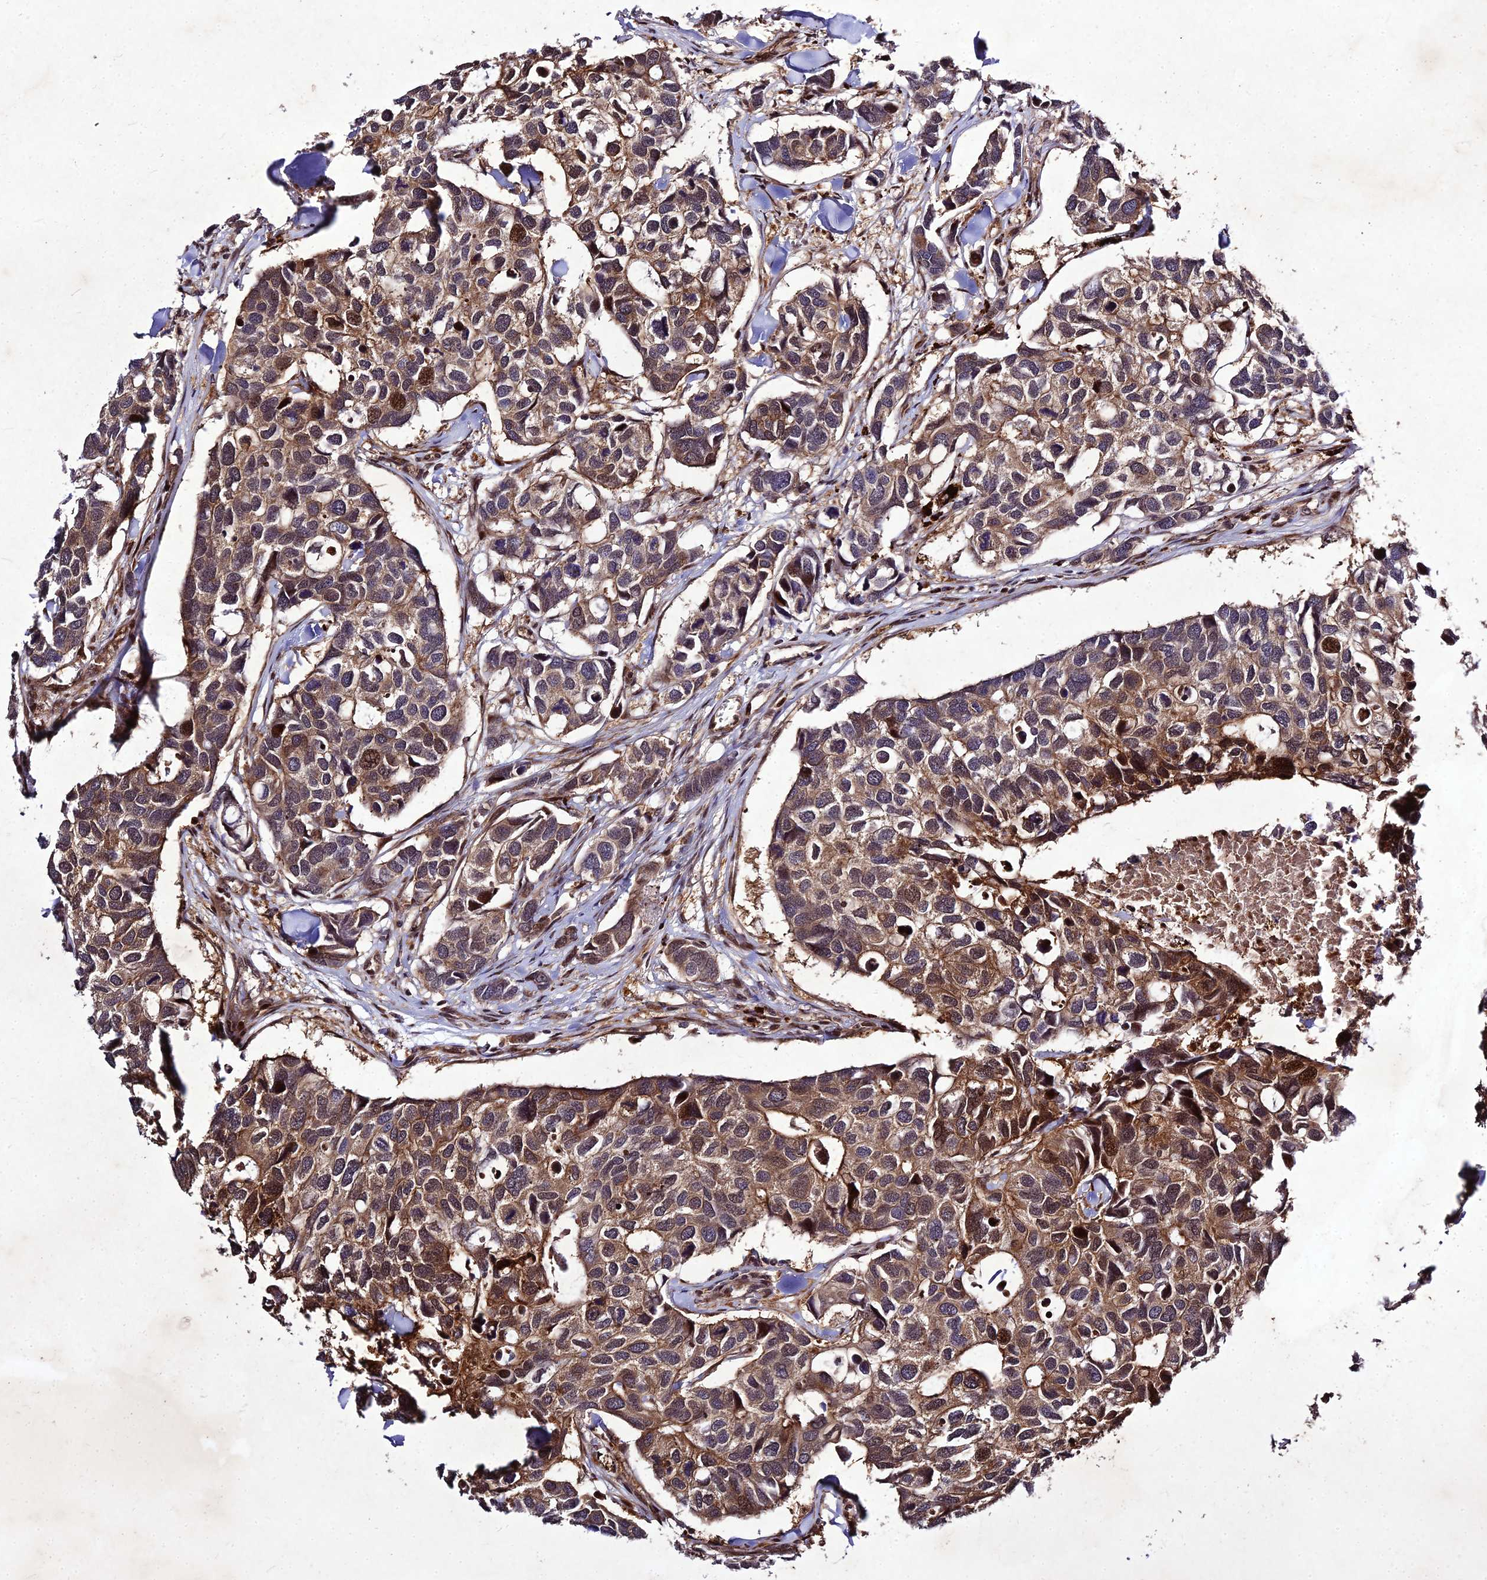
{"staining": {"intensity": "moderate", "quantity": ">75%", "location": "cytoplasmic/membranous,nuclear"}, "tissue": "breast cancer", "cell_type": "Tumor cells", "image_type": "cancer", "snomed": [{"axis": "morphology", "description": "Duct carcinoma"}, {"axis": "topography", "description": "Breast"}], "caption": "Moderate cytoplasmic/membranous and nuclear staining for a protein is appreciated in about >75% of tumor cells of breast cancer (infiltrating ductal carcinoma) using immunohistochemistry.", "gene": "MKKS", "patient": {"sex": "female", "age": 83}}